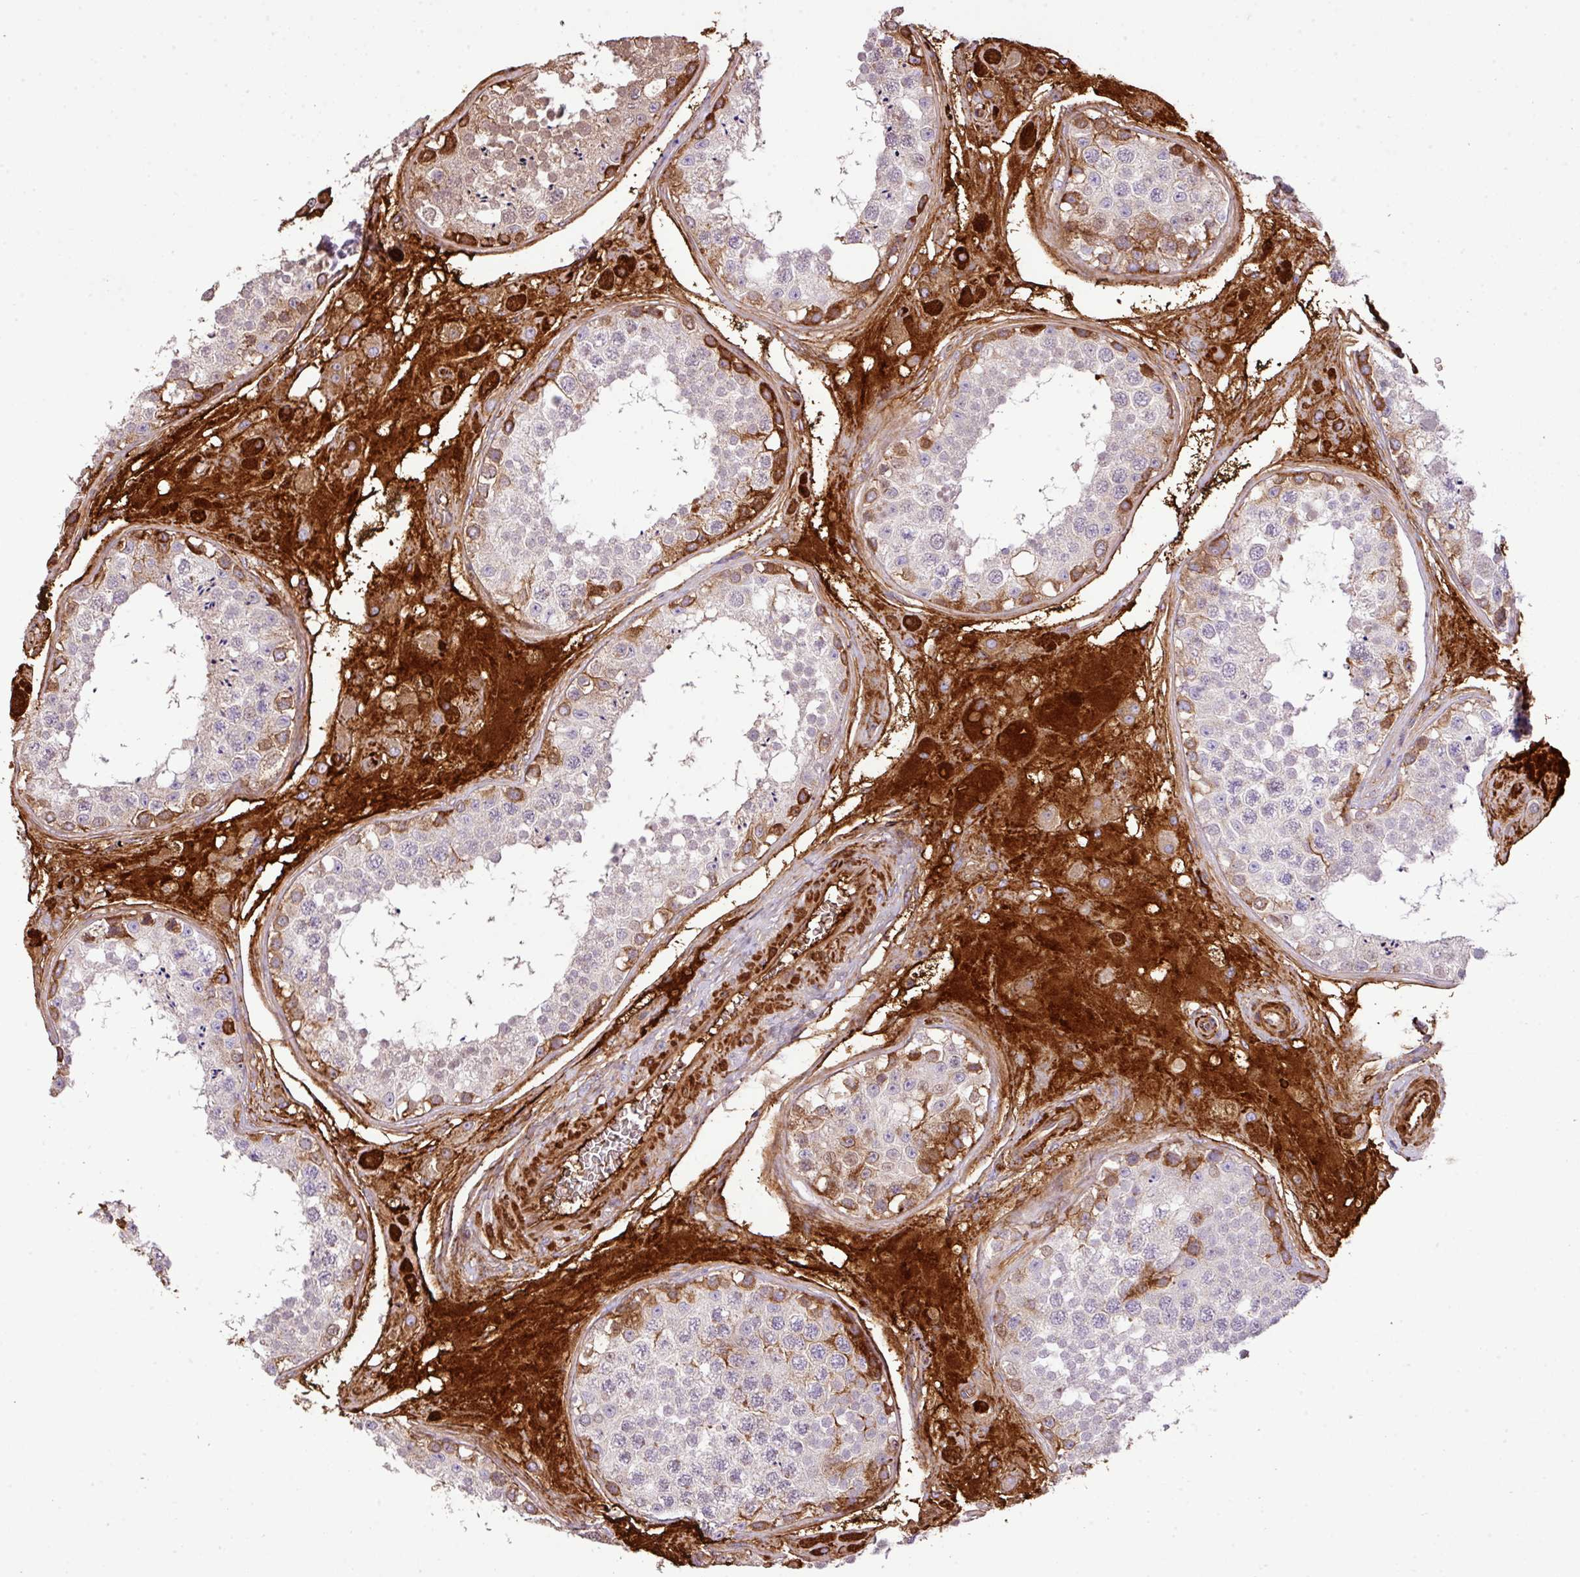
{"staining": {"intensity": "moderate", "quantity": "<25%", "location": "cytoplasmic/membranous"}, "tissue": "testis", "cell_type": "Cells in seminiferous ducts", "image_type": "normal", "snomed": [{"axis": "morphology", "description": "Normal tissue, NOS"}, {"axis": "topography", "description": "Testis"}], "caption": "Unremarkable testis reveals moderate cytoplasmic/membranous expression in approximately <25% of cells in seminiferous ducts.", "gene": "CTXN2", "patient": {"sex": "male", "age": 25}}